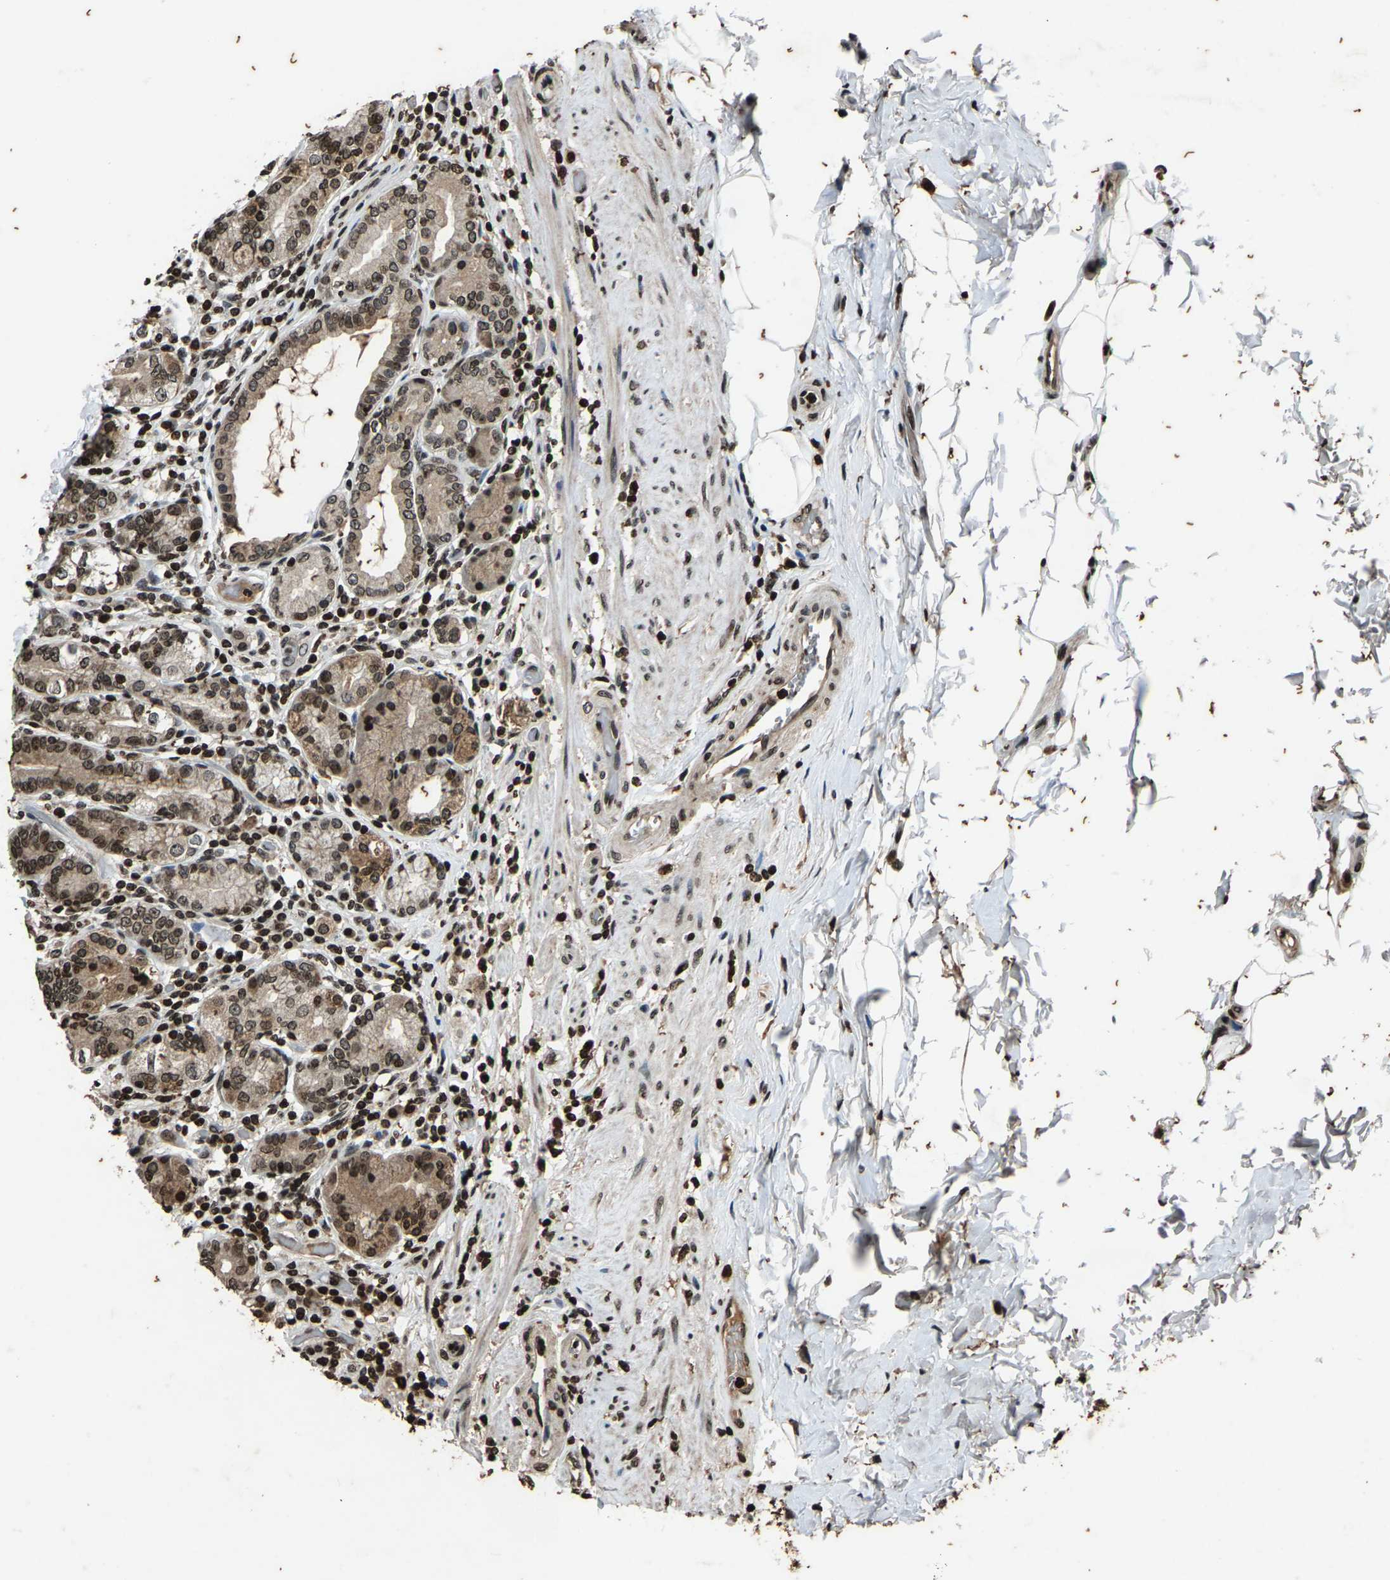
{"staining": {"intensity": "moderate", "quantity": "25%-75%", "location": "cytoplasmic/membranous,nuclear"}, "tissue": "stomach", "cell_type": "Glandular cells", "image_type": "normal", "snomed": [{"axis": "morphology", "description": "Normal tissue, NOS"}, {"axis": "topography", "description": "Stomach, lower"}], "caption": "Protein expression analysis of unremarkable human stomach reveals moderate cytoplasmic/membranous,nuclear staining in approximately 25%-75% of glandular cells. Ihc stains the protein of interest in brown and the nuclei are stained blue.", "gene": "H4C1", "patient": {"sex": "female", "age": 76}}